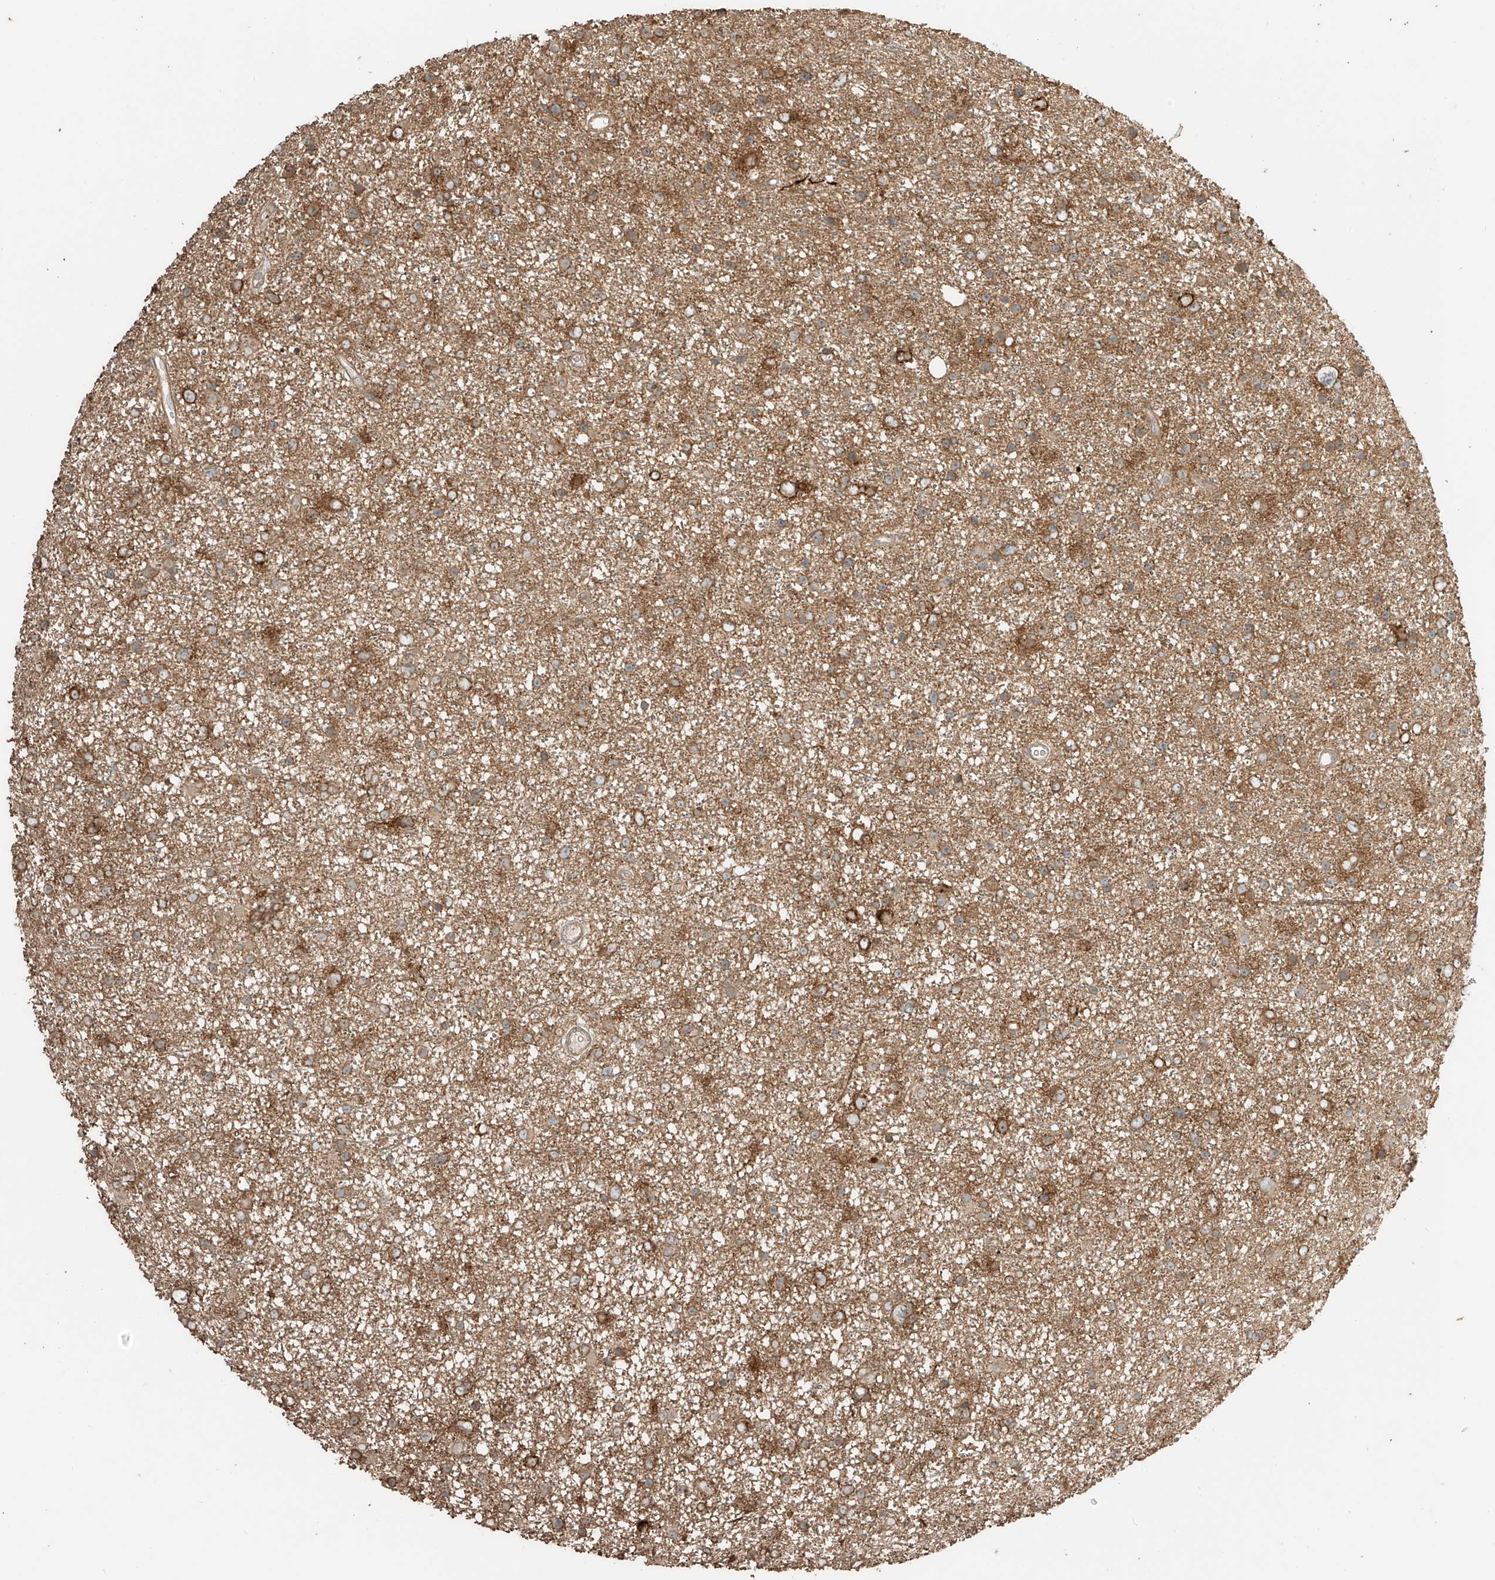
{"staining": {"intensity": "weak", "quantity": ">75%", "location": "cytoplasmic/membranous"}, "tissue": "glioma", "cell_type": "Tumor cells", "image_type": "cancer", "snomed": [{"axis": "morphology", "description": "Glioma, malignant, Low grade"}, {"axis": "topography", "description": "Cerebral cortex"}], "caption": "Glioma stained for a protein (brown) displays weak cytoplasmic/membranous positive expression in about >75% of tumor cells.", "gene": "RFTN2", "patient": {"sex": "female", "age": 39}}